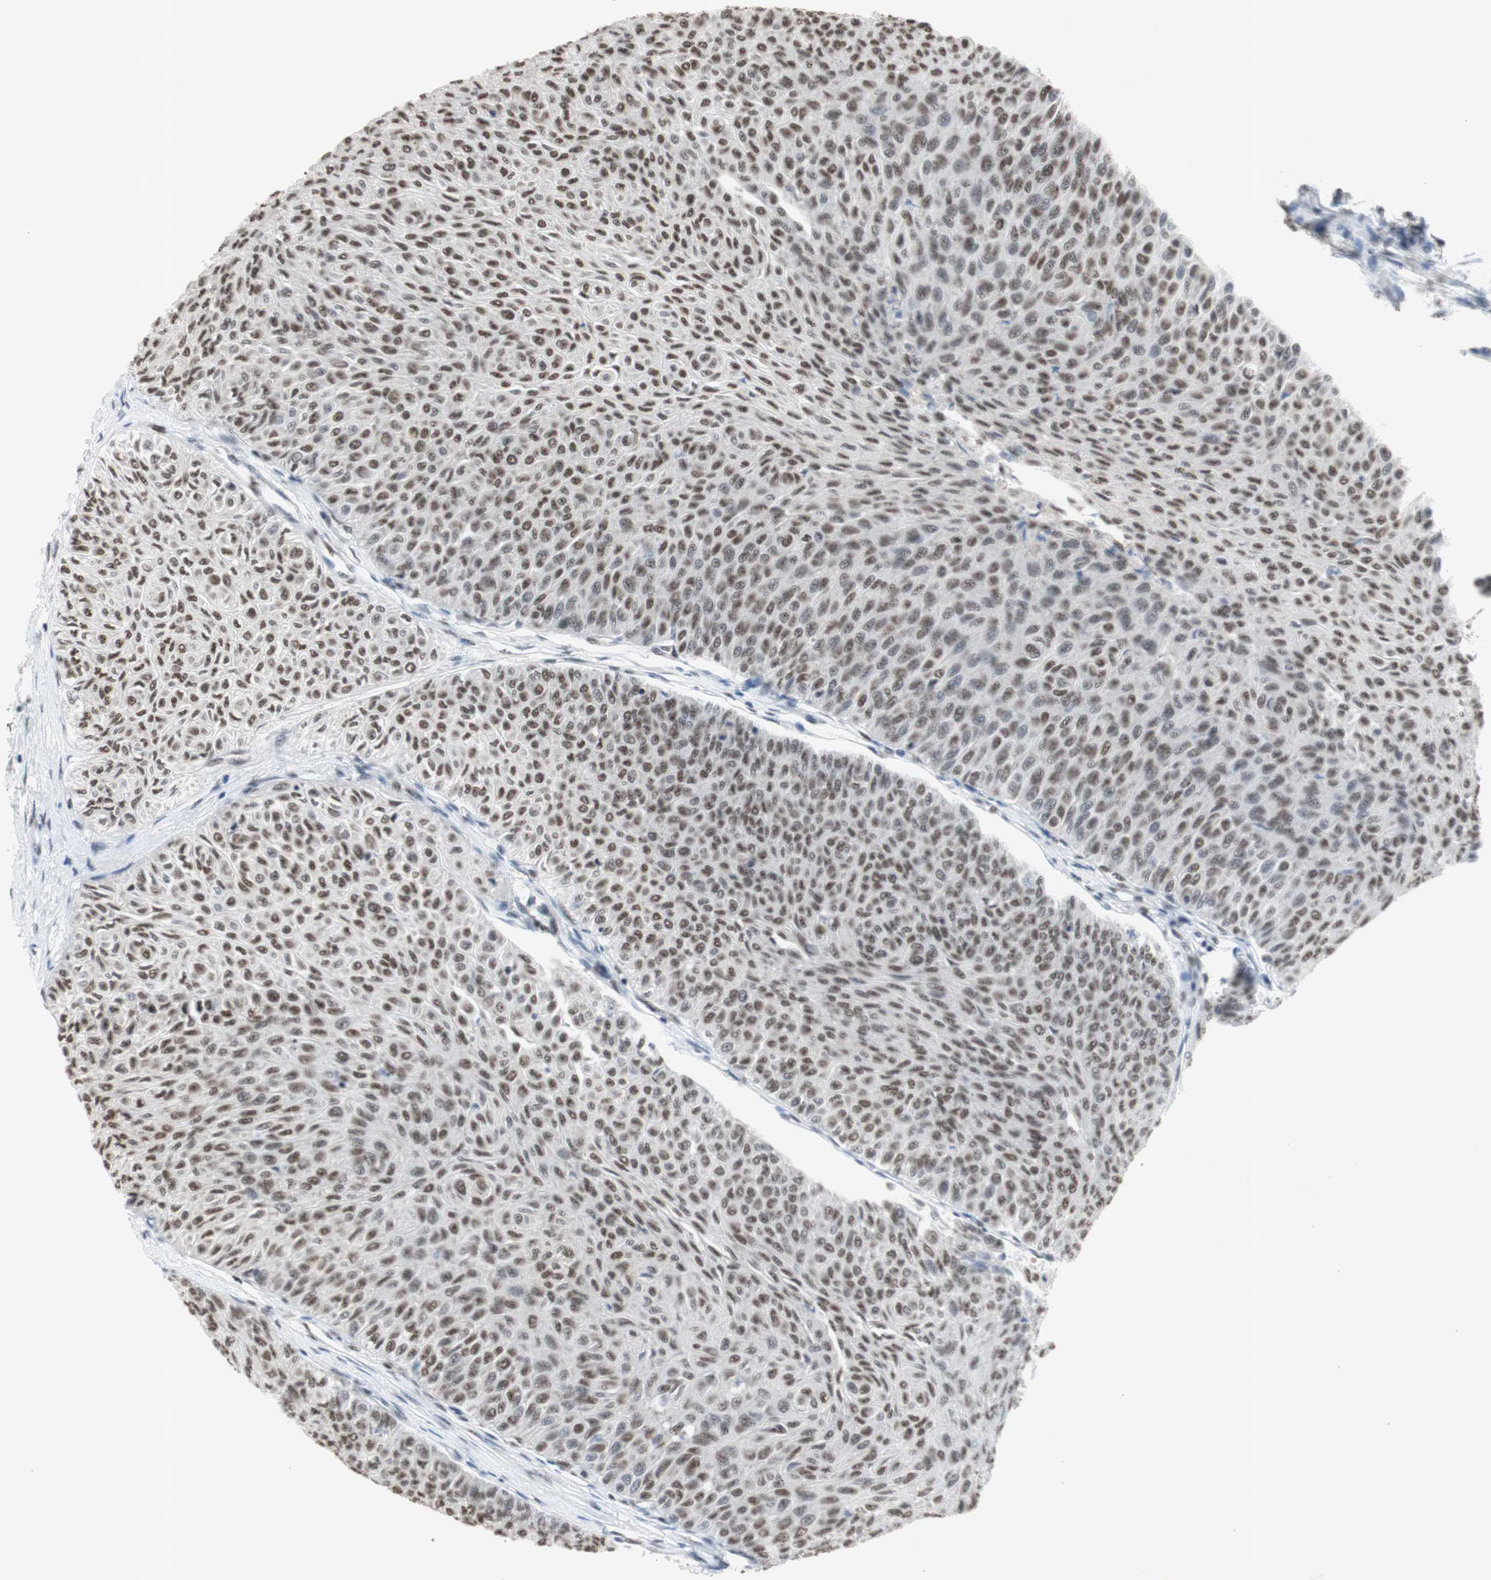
{"staining": {"intensity": "moderate", "quantity": ">75%", "location": "nuclear"}, "tissue": "urothelial cancer", "cell_type": "Tumor cells", "image_type": "cancer", "snomed": [{"axis": "morphology", "description": "Urothelial carcinoma, Low grade"}, {"axis": "topography", "description": "Urinary bladder"}], "caption": "Moderate nuclear positivity is appreciated in approximately >75% of tumor cells in urothelial carcinoma (low-grade). (Stains: DAB in brown, nuclei in blue, Microscopy: brightfield microscopy at high magnification).", "gene": "SNRPB", "patient": {"sex": "male", "age": 78}}